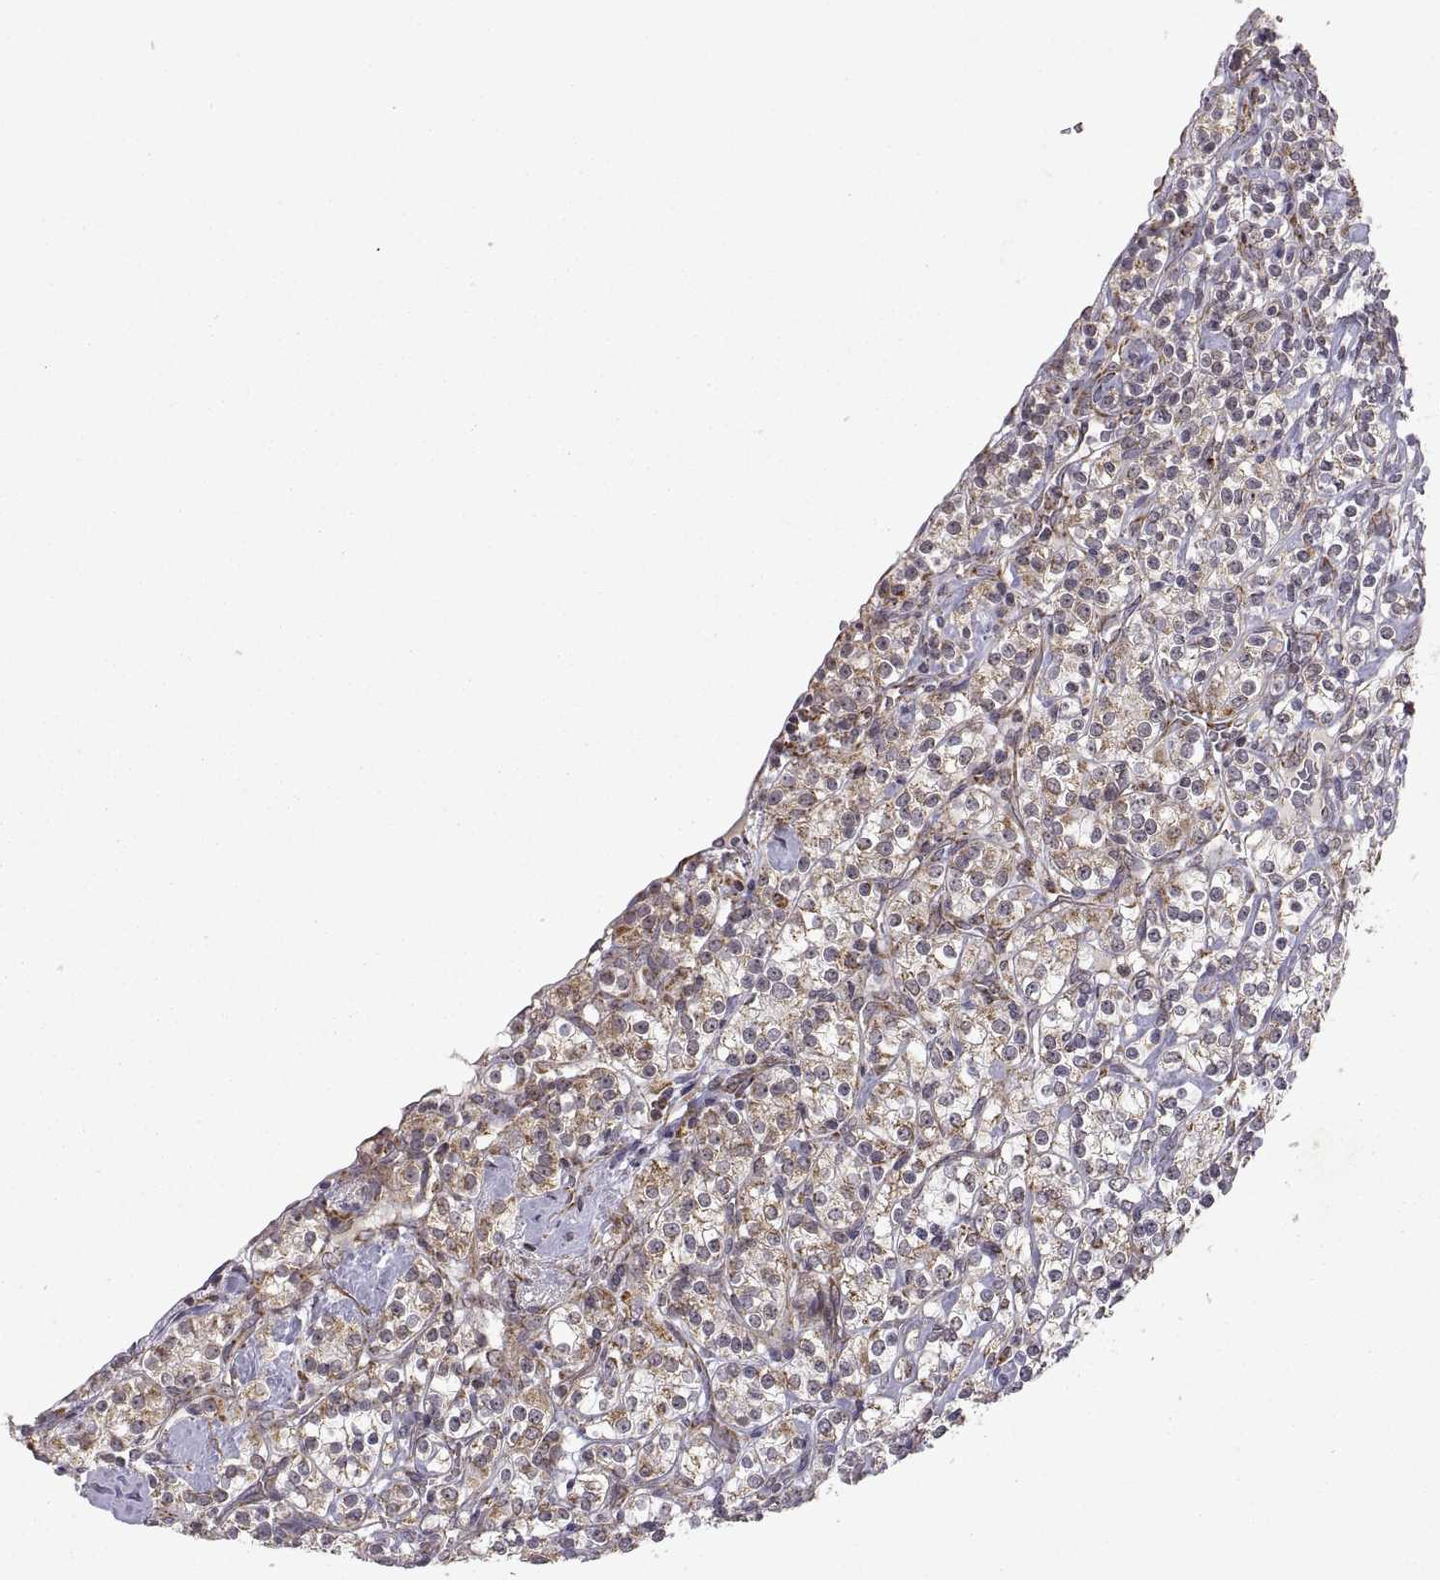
{"staining": {"intensity": "moderate", "quantity": ">75%", "location": "cytoplasmic/membranous"}, "tissue": "renal cancer", "cell_type": "Tumor cells", "image_type": "cancer", "snomed": [{"axis": "morphology", "description": "Adenocarcinoma, NOS"}, {"axis": "topography", "description": "Kidney"}], "caption": "Renal cancer stained with a brown dye shows moderate cytoplasmic/membranous positive expression in approximately >75% of tumor cells.", "gene": "MANBAL", "patient": {"sex": "male", "age": 77}}